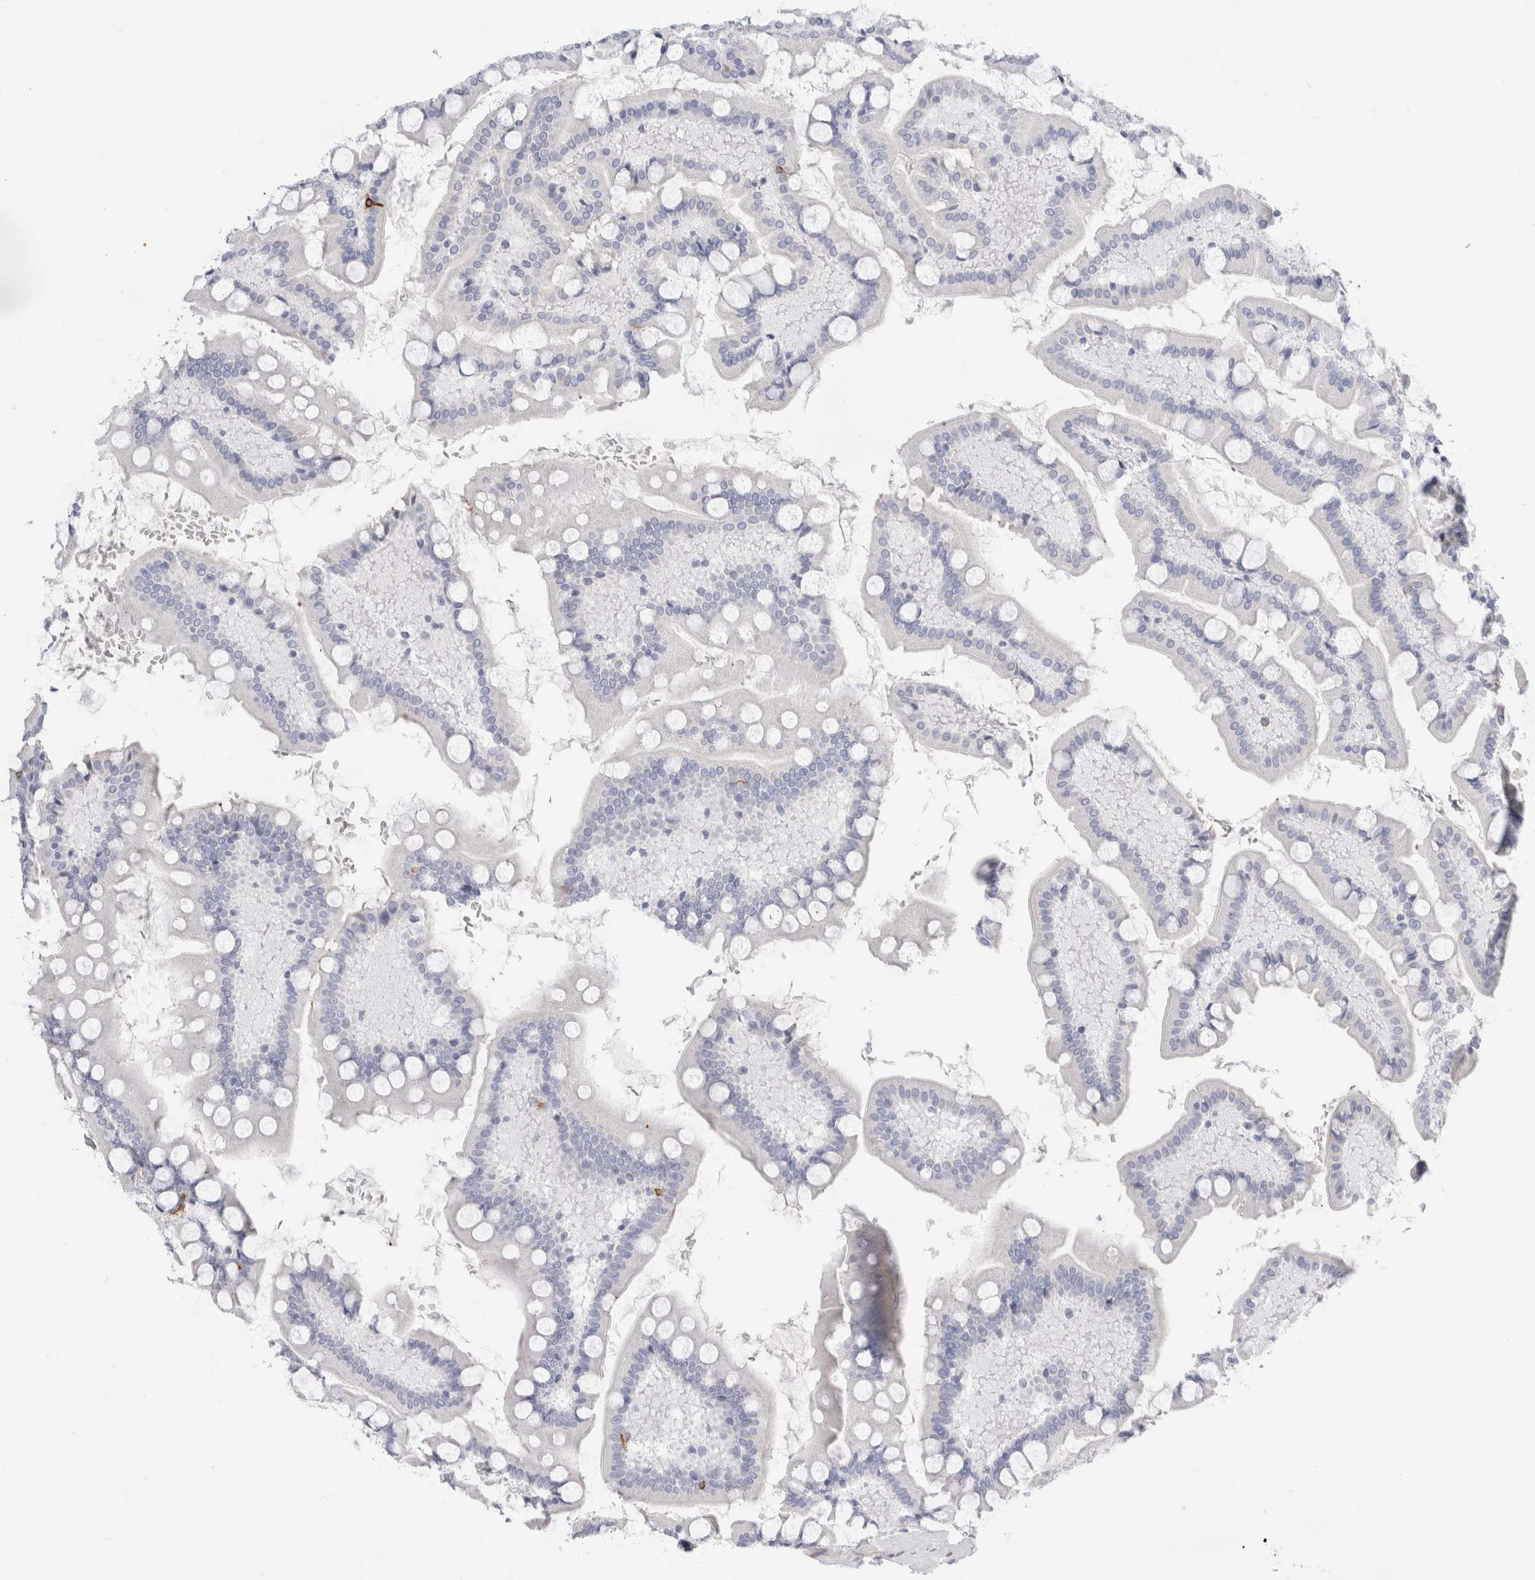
{"staining": {"intensity": "moderate", "quantity": "<25%", "location": "cytoplasmic/membranous"}, "tissue": "small intestine", "cell_type": "Glandular cells", "image_type": "normal", "snomed": [{"axis": "morphology", "description": "Normal tissue, NOS"}, {"axis": "topography", "description": "Small intestine"}], "caption": "IHC histopathology image of benign small intestine: small intestine stained using IHC shows low levels of moderate protein expression localized specifically in the cytoplasmic/membranous of glandular cells, appearing as a cytoplasmic/membranous brown color.", "gene": "MUC15", "patient": {"sex": "male", "age": 41}}